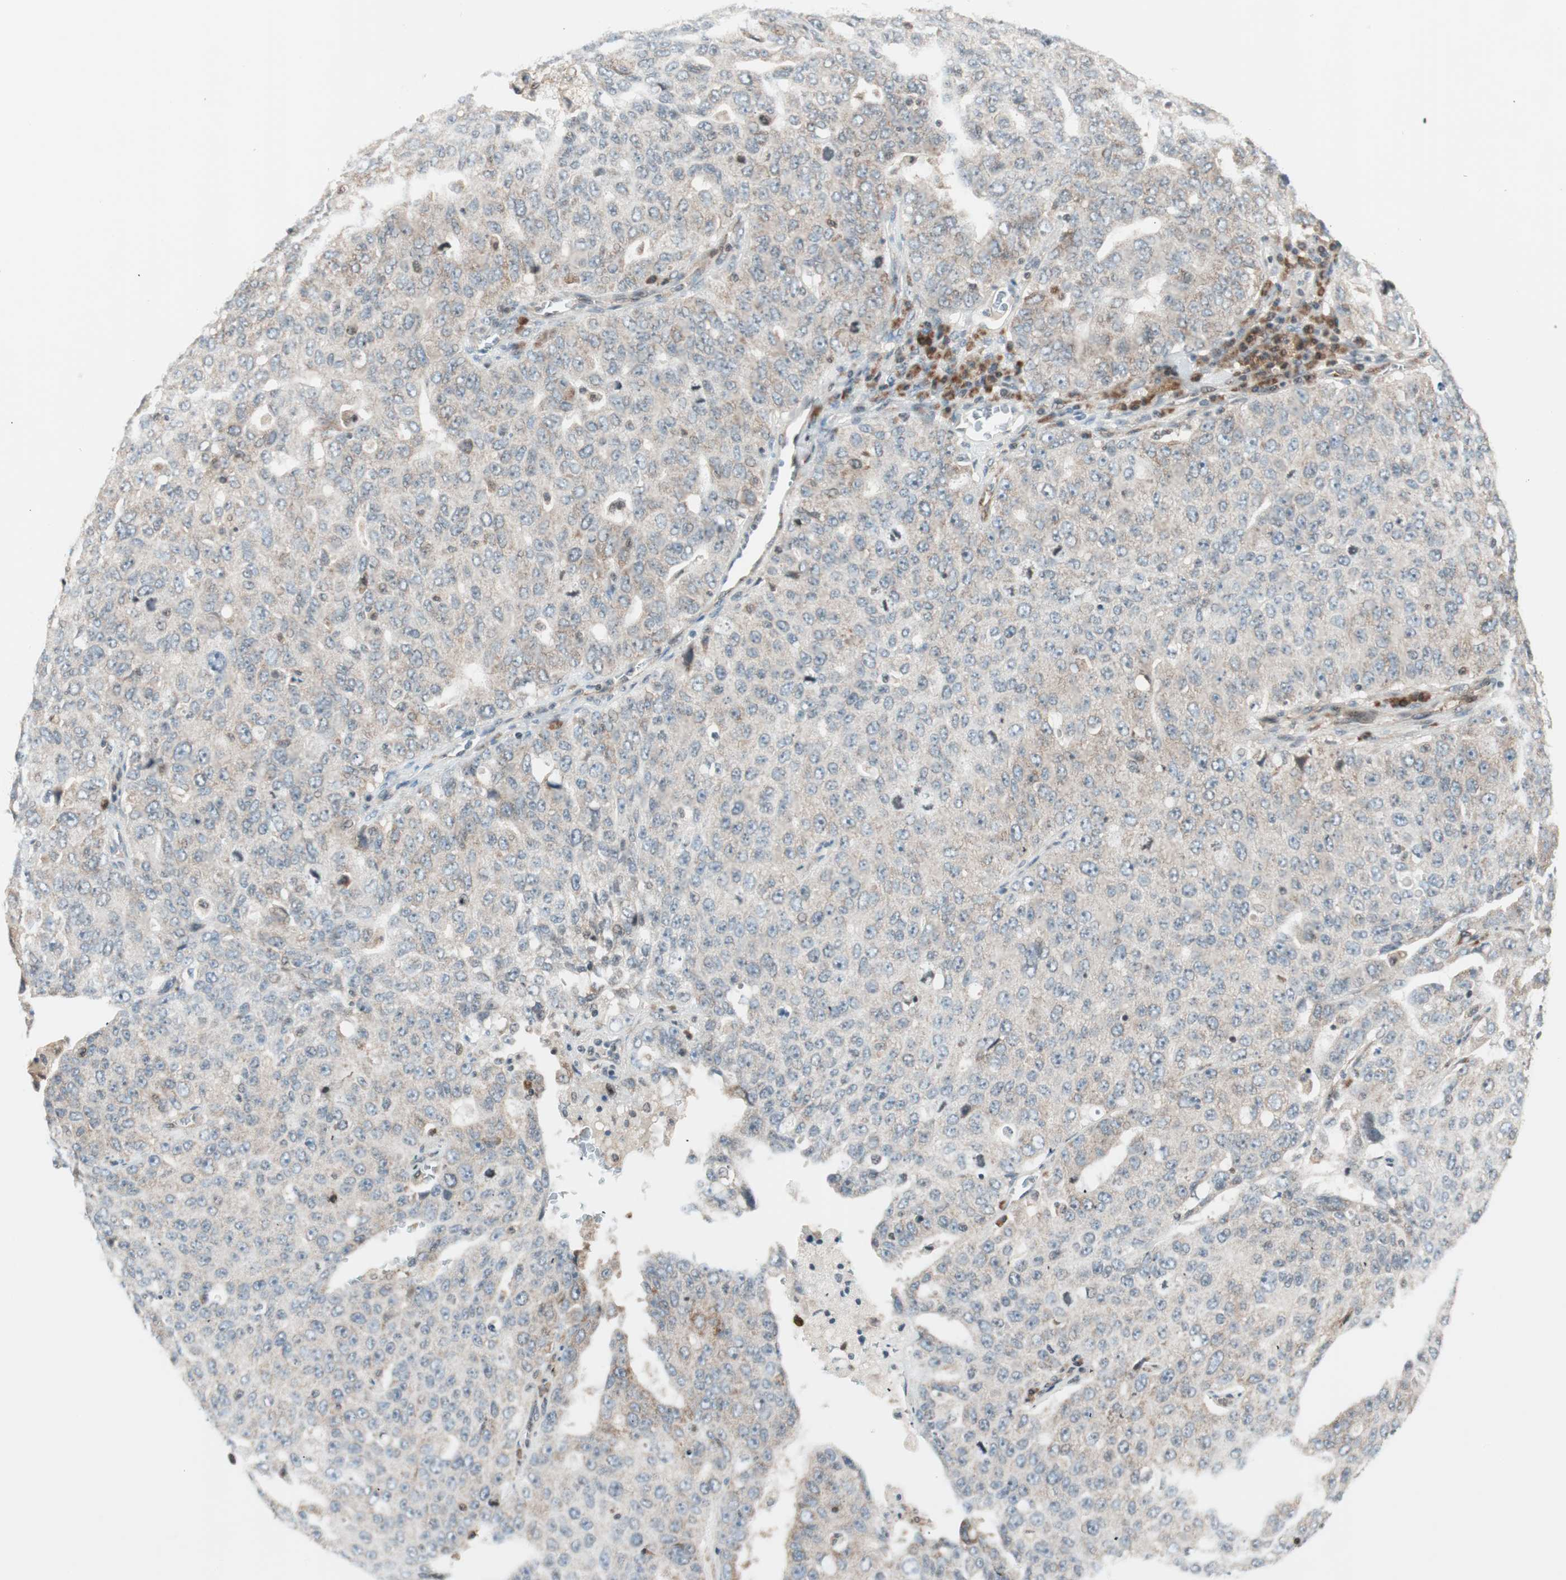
{"staining": {"intensity": "weak", "quantity": "25%-75%", "location": "cytoplasmic/membranous"}, "tissue": "ovarian cancer", "cell_type": "Tumor cells", "image_type": "cancer", "snomed": [{"axis": "morphology", "description": "Carcinoma, endometroid"}, {"axis": "topography", "description": "Ovary"}], "caption": "Ovarian endometroid carcinoma stained with a brown dye displays weak cytoplasmic/membranous positive expression in approximately 25%-75% of tumor cells.", "gene": "TPT1", "patient": {"sex": "female", "age": 62}}